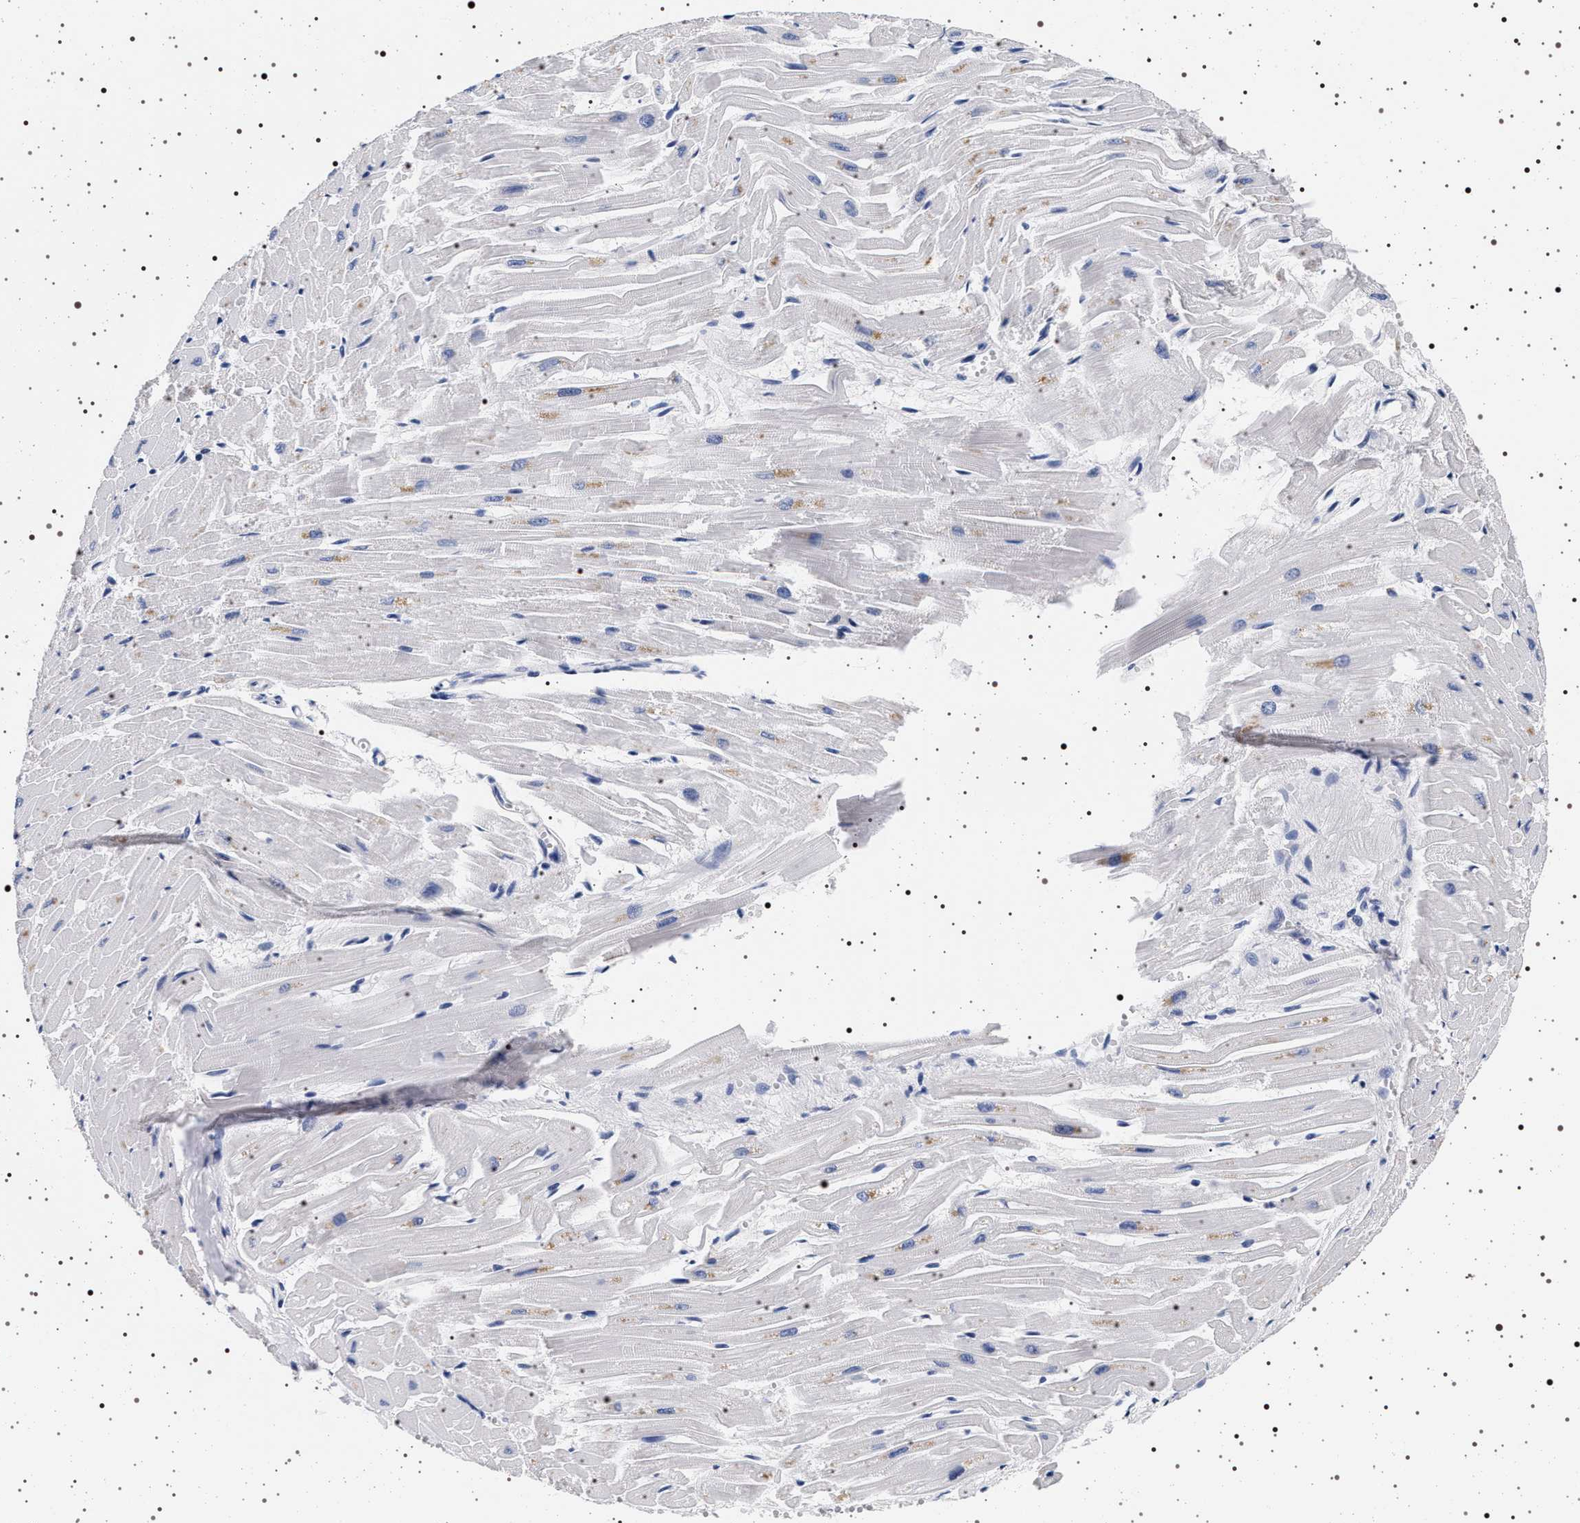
{"staining": {"intensity": "negative", "quantity": "none", "location": "none"}, "tissue": "heart muscle", "cell_type": "Cardiomyocytes", "image_type": "normal", "snomed": [{"axis": "morphology", "description": "Normal tissue, NOS"}, {"axis": "topography", "description": "Heart"}], "caption": "This is an immunohistochemistry (IHC) micrograph of benign human heart muscle. There is no expression in cardiomyocytes.", "gene": "MAPK10", "patient": {"sex": "female", "age": 19}}